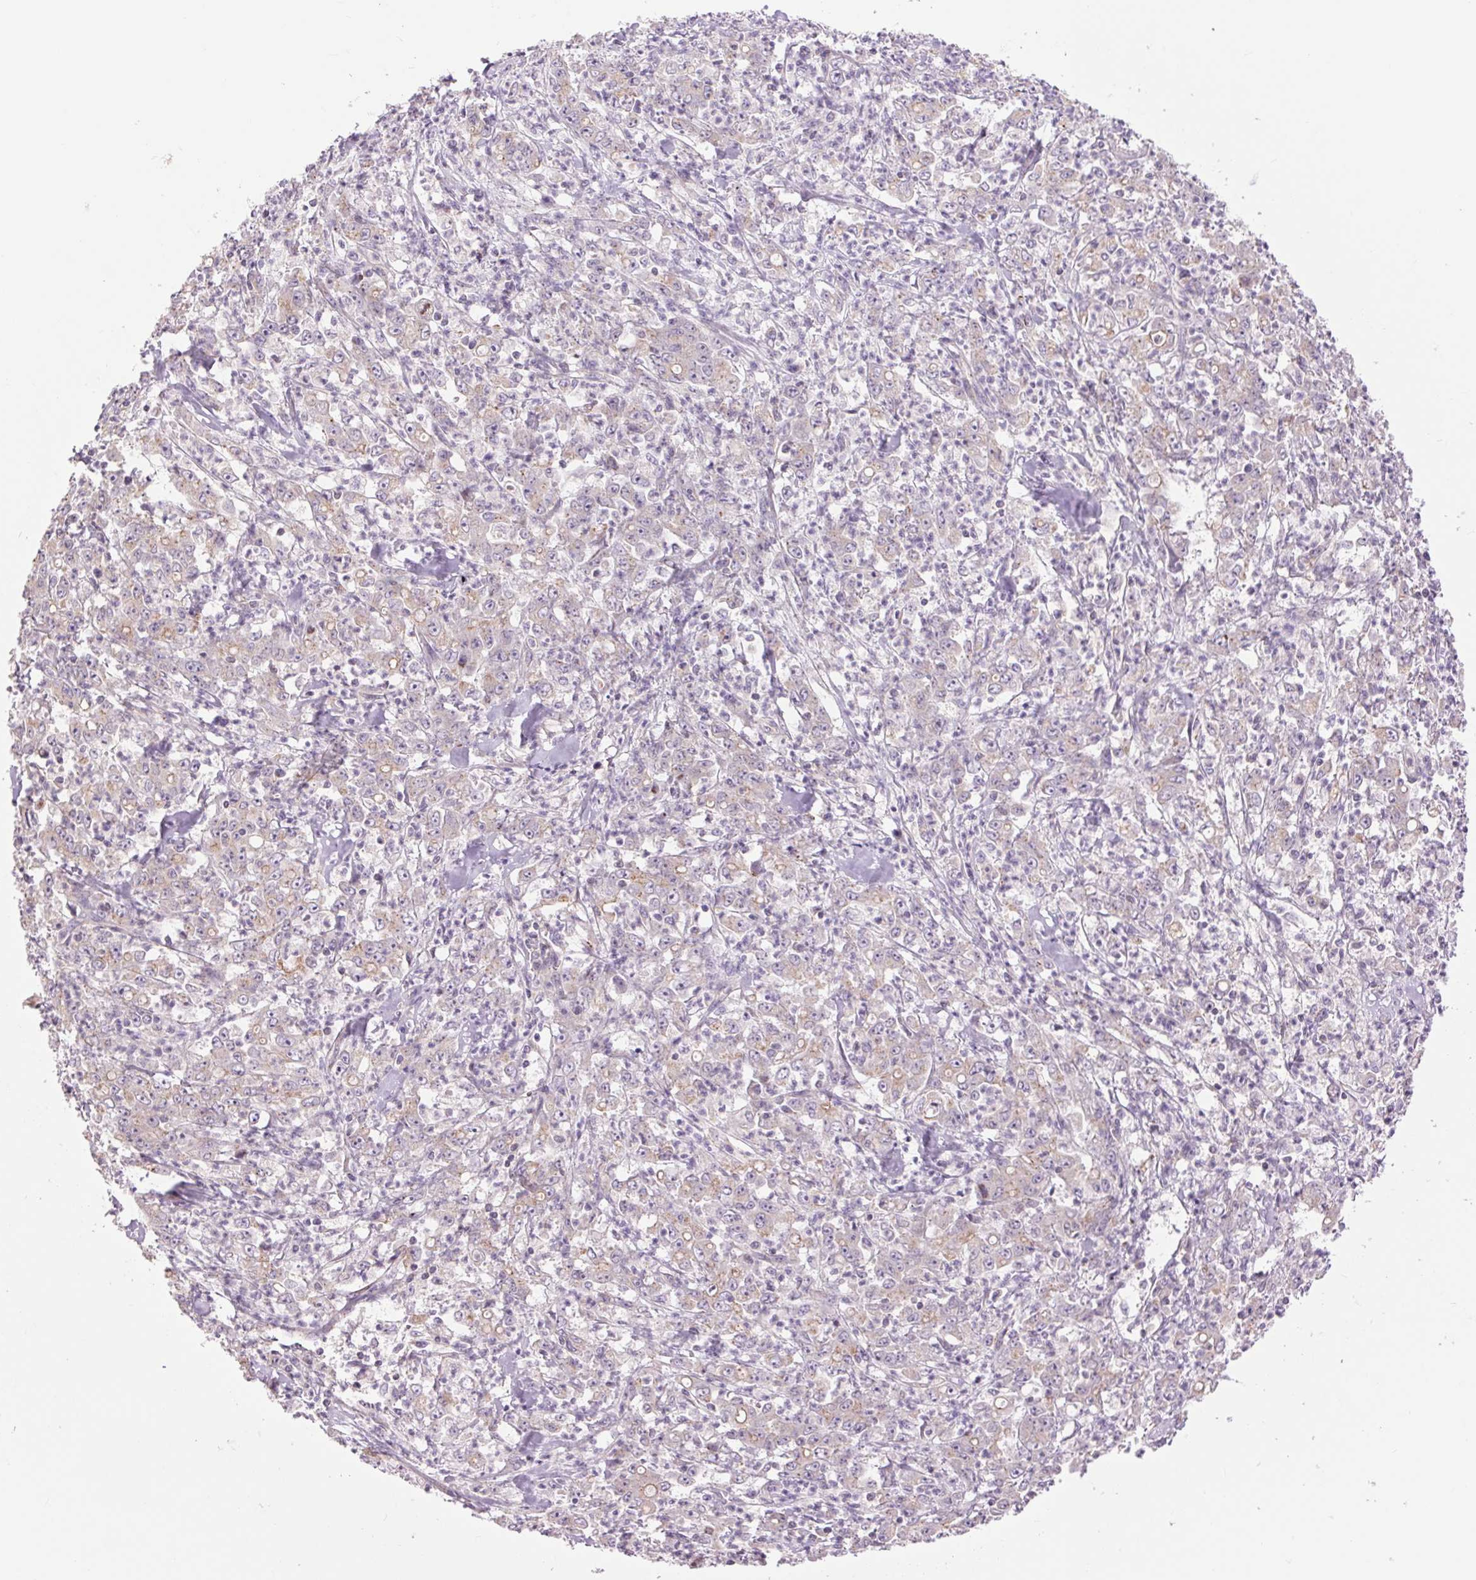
{"staining": {"intensity": "weak", "quantity": "<25%", "location": "cytoplasmic/membranous"}, "tissue": "stomach cancer", "cell_type": "Tumor cells", "image_type": "cancer", "snomed": [{"axis": "morphology", "description": "Adenocarcinoma, NOS"}, {"axis": "topography", "description": "Stomach, lower"}], "caption": "Tumor cells are negative for protein expression in human stomach cancer.", "gene": "CTNNA3", "patient": {"sex": "female", "age": 71}}